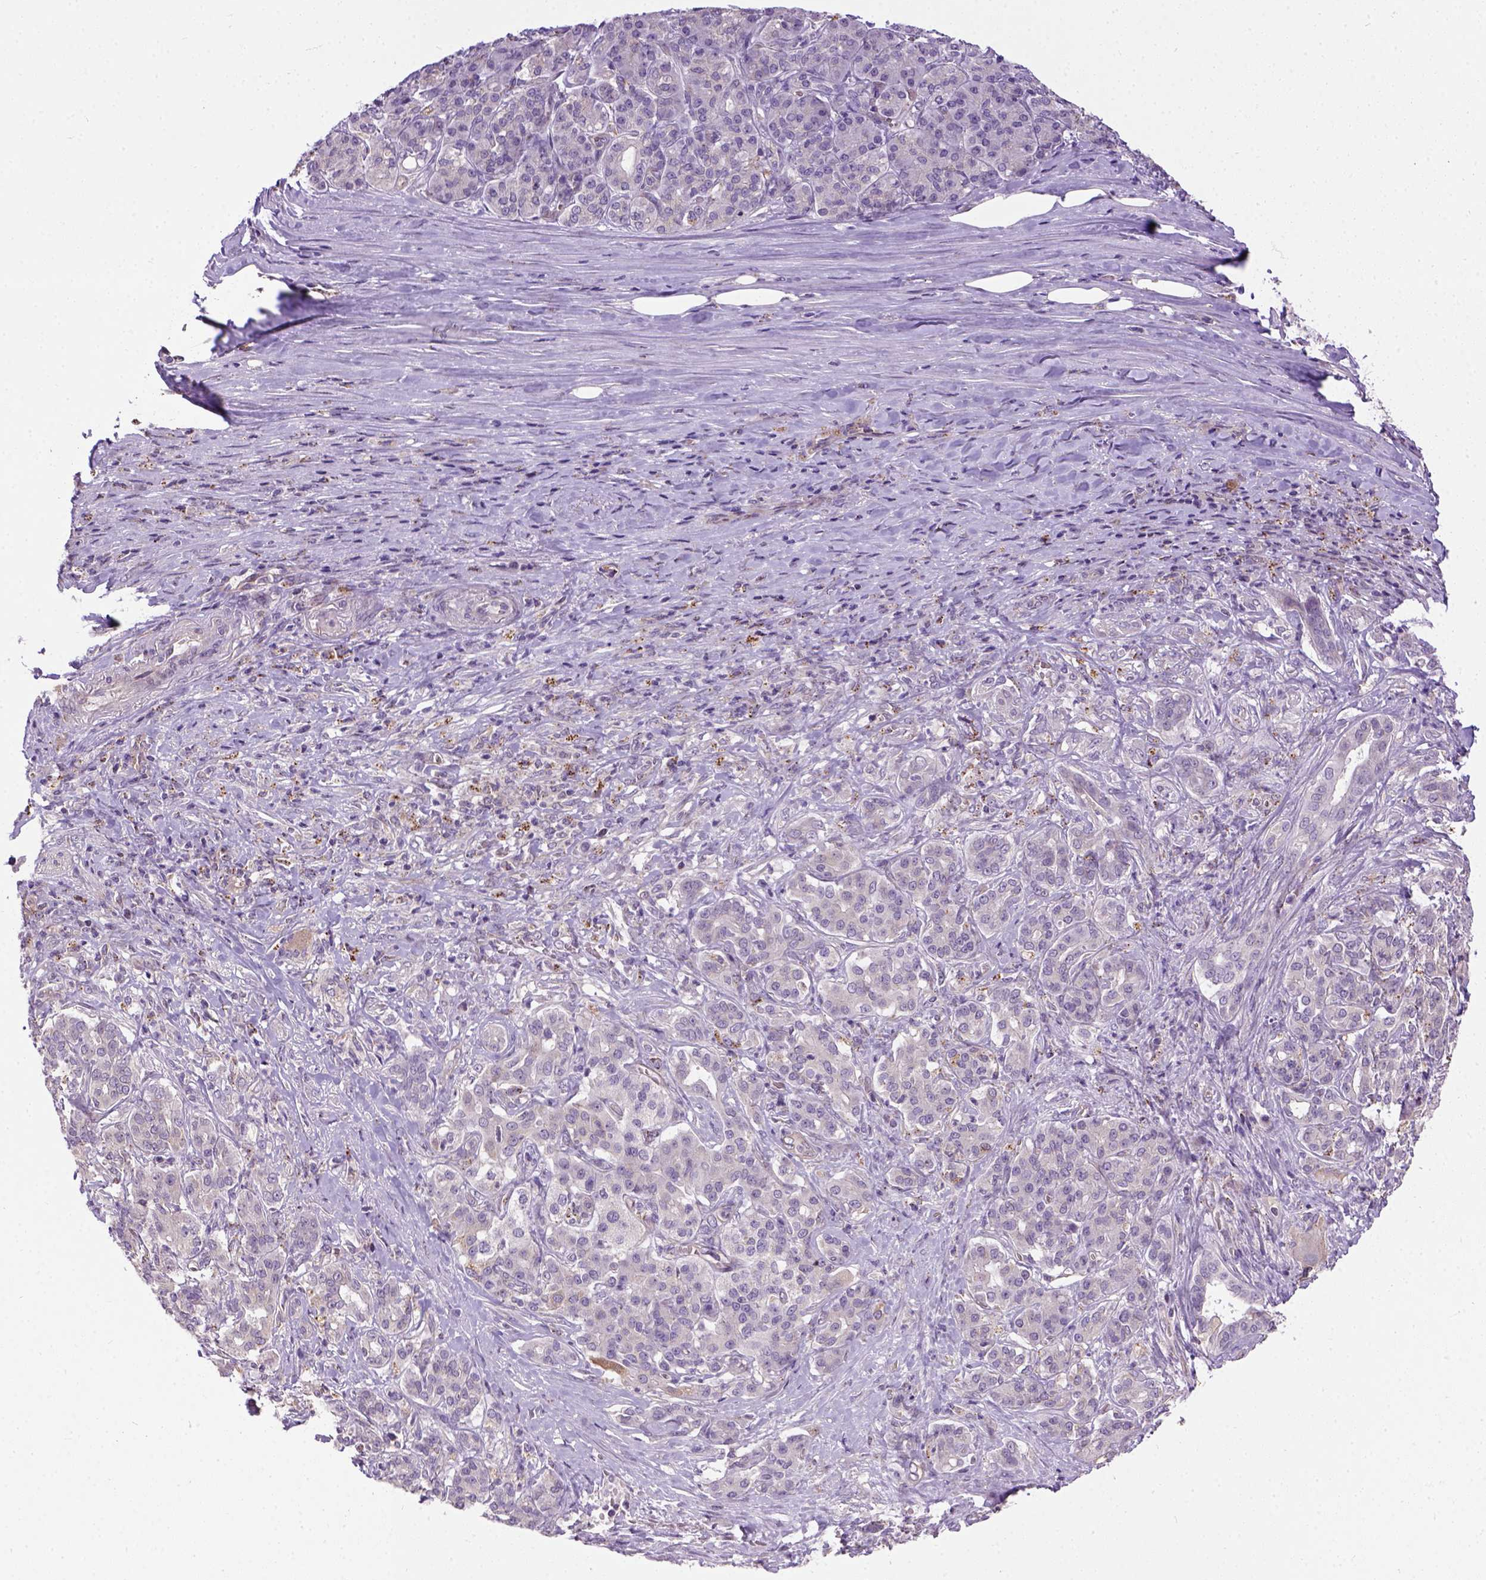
{"staining": {"intensity": "negative", "quantity": "none", "location": "none"}, "tissue": "pancreatic cancer", "cell_type": "Tumor cells", "image_type": "cancer", "snomed": [{"axis": "morphology", "description": "Normal tissue, NOS"}, {"axis": "morphology", "description": "Inflammation, NOS"}, {"axis": "morphology", "description": "Adenocarcinoma, NOS"}, {"axis": "topography", "description": "Pancreas"}], "caption": "The micrograph reveals no staining of tumor cells in pancreatic cancer (adenocarcinoma). (DAB immunohistochemistry (IHC), high magnification).", "gene": "KAZN", "patient": {"sex": "male", "age": 57}}